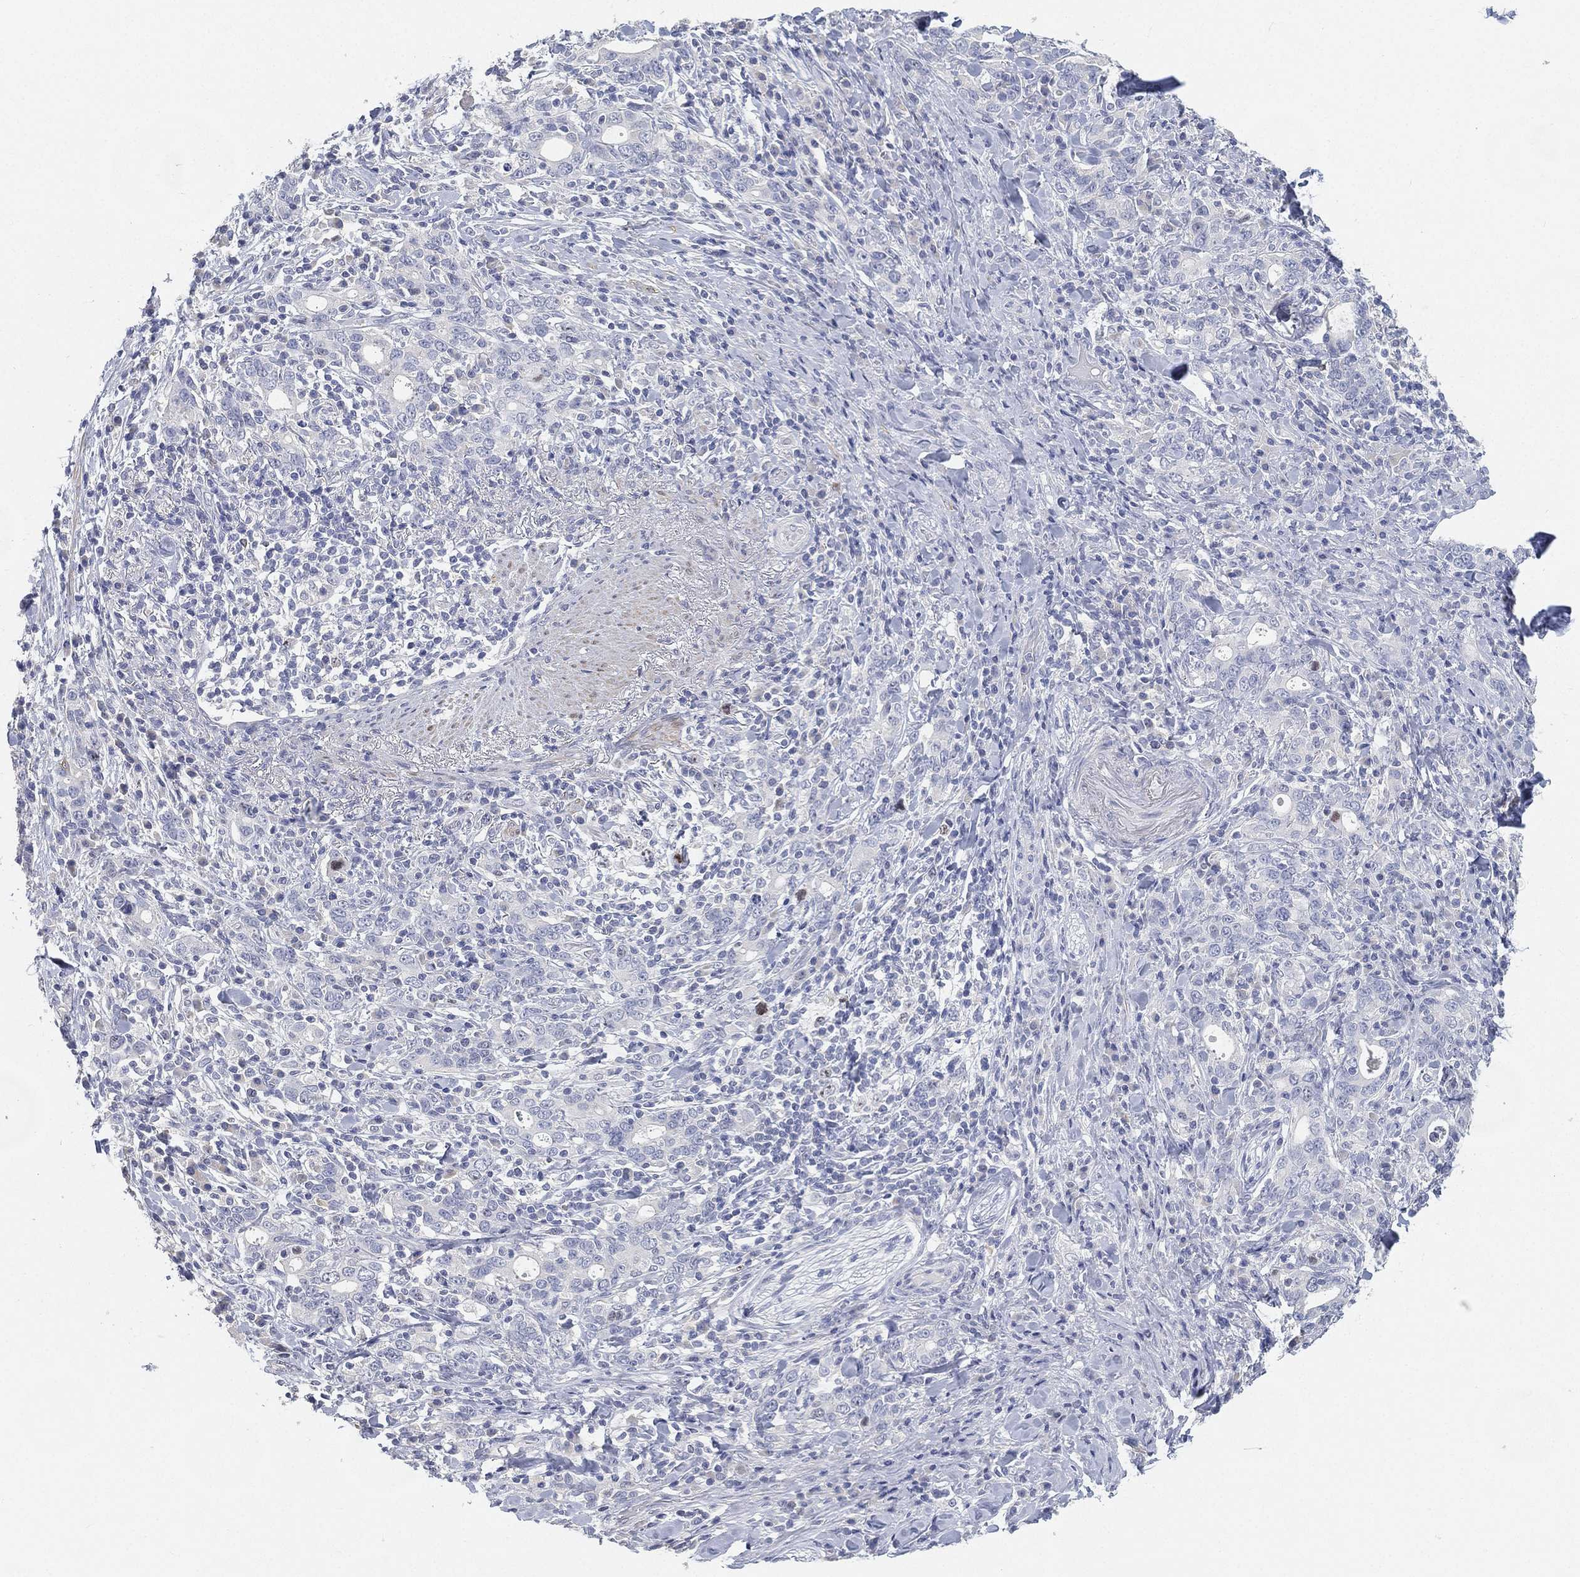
{"staining": {"intensity": "negative", "quantity": "none", "location": "none"}, "tissue": "stomach cancer", "cell_type": "Tumor cells", "image_type": "cancer", "snomed": [{"axis": "morphology", "description": "Adenocarcinoma, NOS"}, {"axis": "topography", "description": "Stomach"}], "caption": "Human adenocarcinoma (stomach) stained for a protein using immunohistochemistry (IHC) exhibits no staining in tumor cells.", "gene": "FAM187B", "patient": {"sex": "male", "age": 79}}